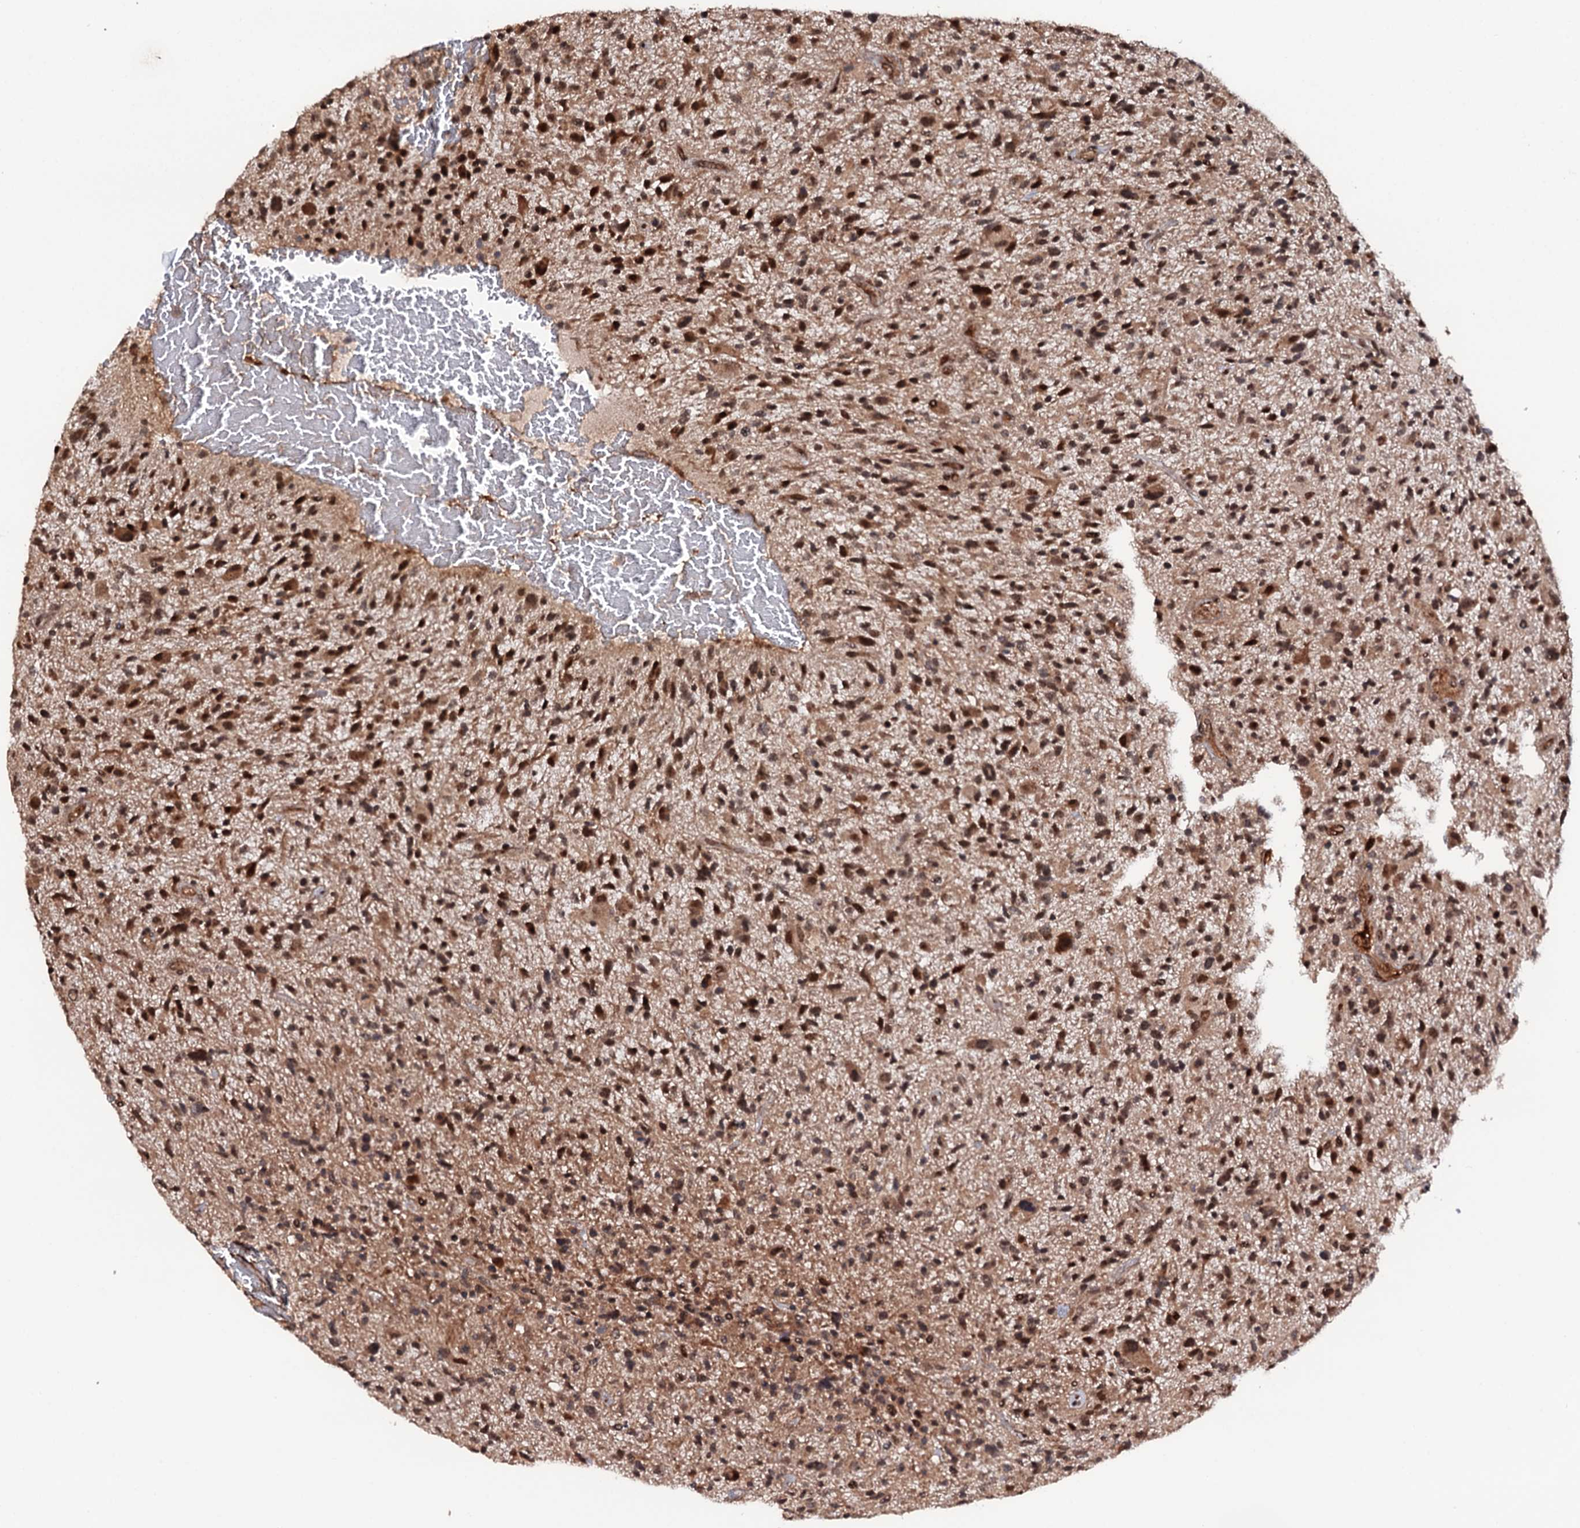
{"staining": {"intensity": "moderate", "quantity": ">75%", "location": "cytoplasmic/membranous,nuclear"}, "tissue": "glioma", "cell_type": "Tumor cells", "image_type": "cancer", "snomed": [{"axis": "morphology", "description": "Glioma, malignant, High grade"}, {"axis": "topography", "description": "Brain"}], "caption": "Tumor cells exhibit medium levels of moderate cytoplasmic/membranous and nuclear staining in approximately >75% of cells in glioma. The protein is shown in brown color, while the nuclei are stained blue.", "gene": "CDC23", "patient": {"sex": "male", "age": 47}}